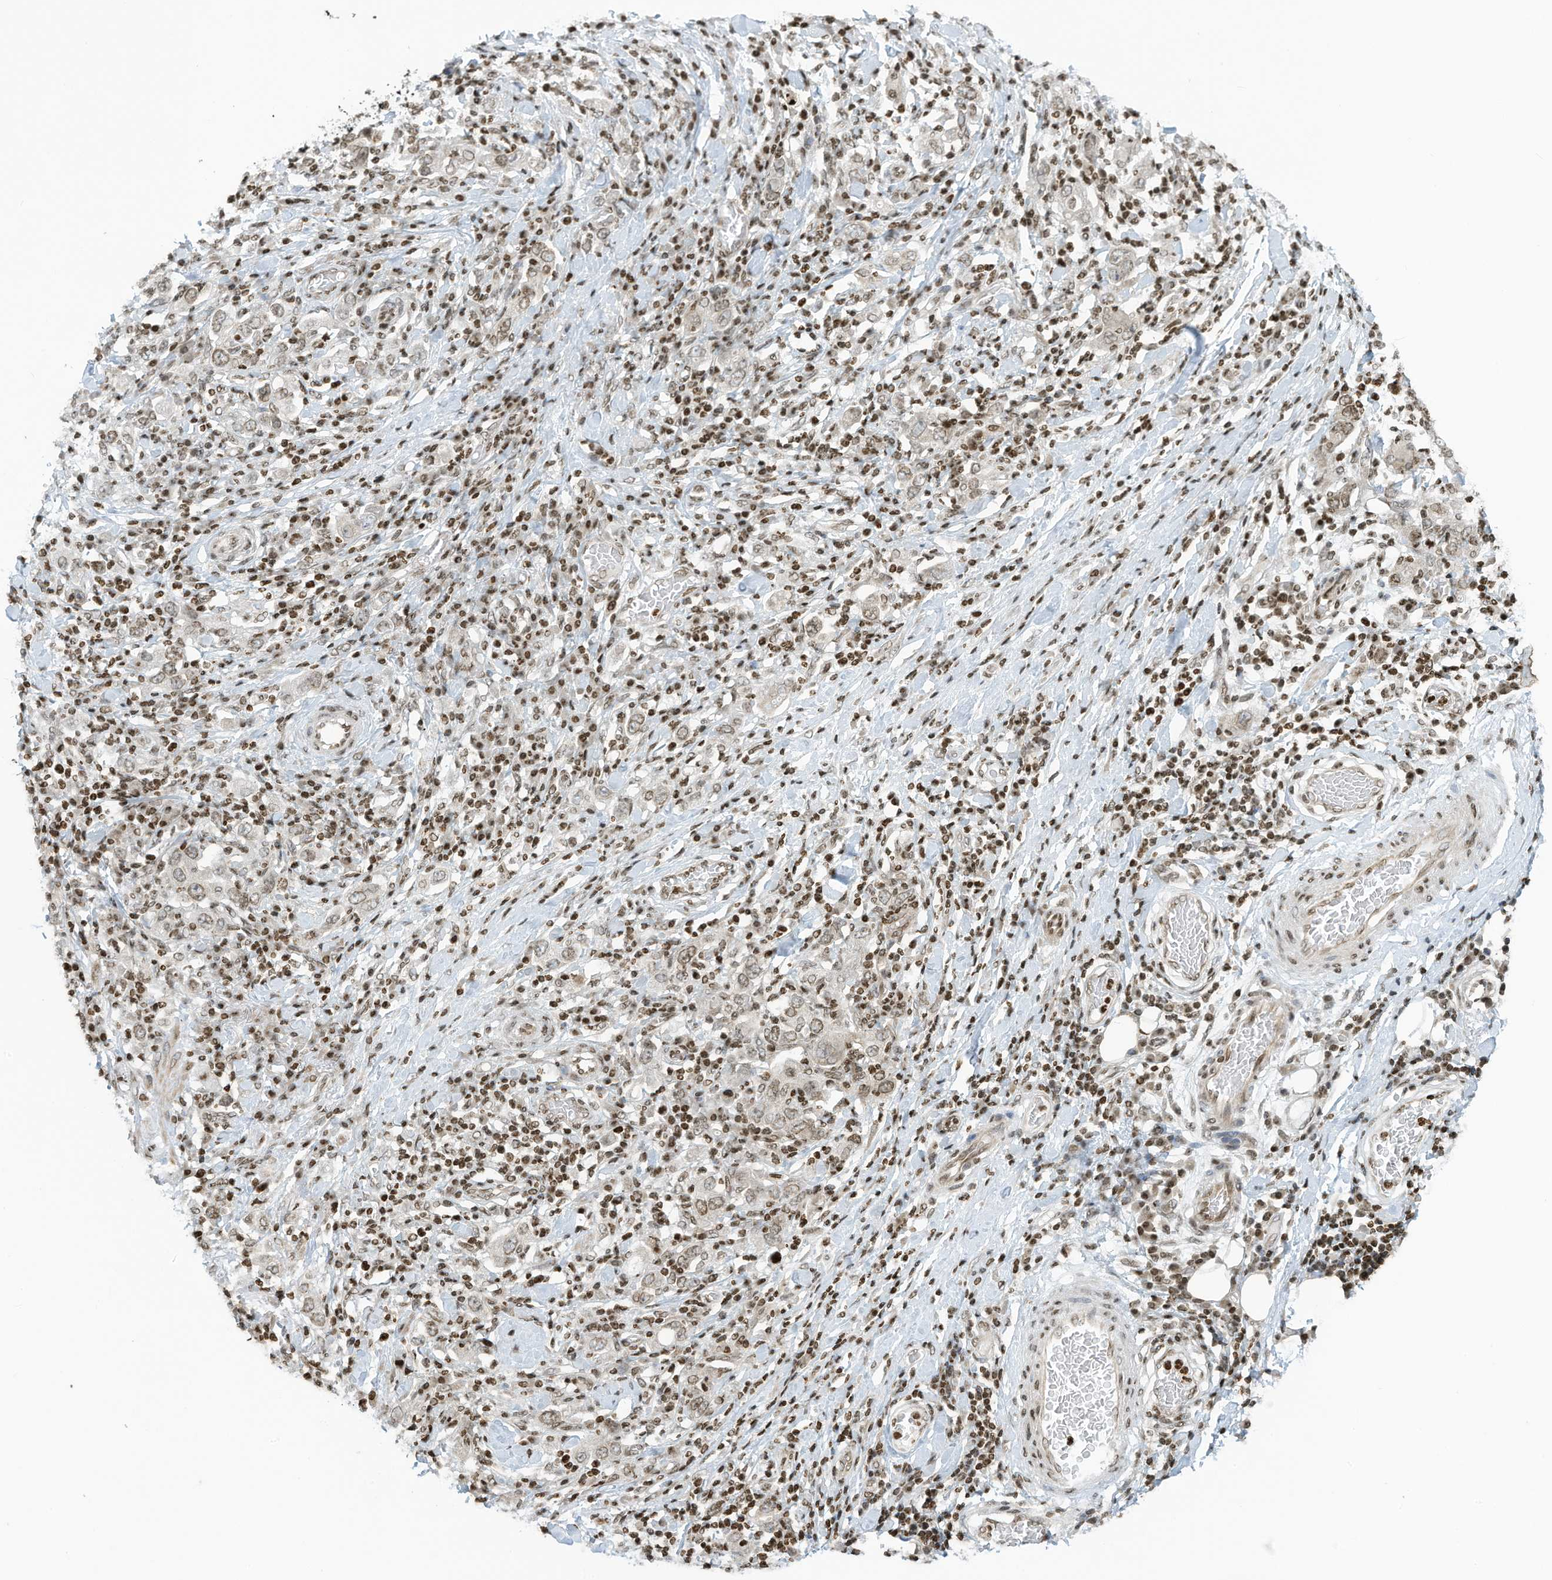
{"staining": {"intensity": "weak", "quantity": "25%-75%", "location": "nuclear"}, "tissue": "stomach cancer", "cell_type": "Tumor cells", "image_type": "cancer", "snomed": [{"axis": "morphology", "description": "Adenocarcinoma, NOS"}, {"axis": "topography", "description": "Stomach, upper"}], "caption": "The photomicrograph shows staining of stomach adenocarcinoma, revealing weak nuclear protein positivity (brown color) within tumor cells.", "gene": "ADI1", "patient": {"sex": "male", "age": 62}}